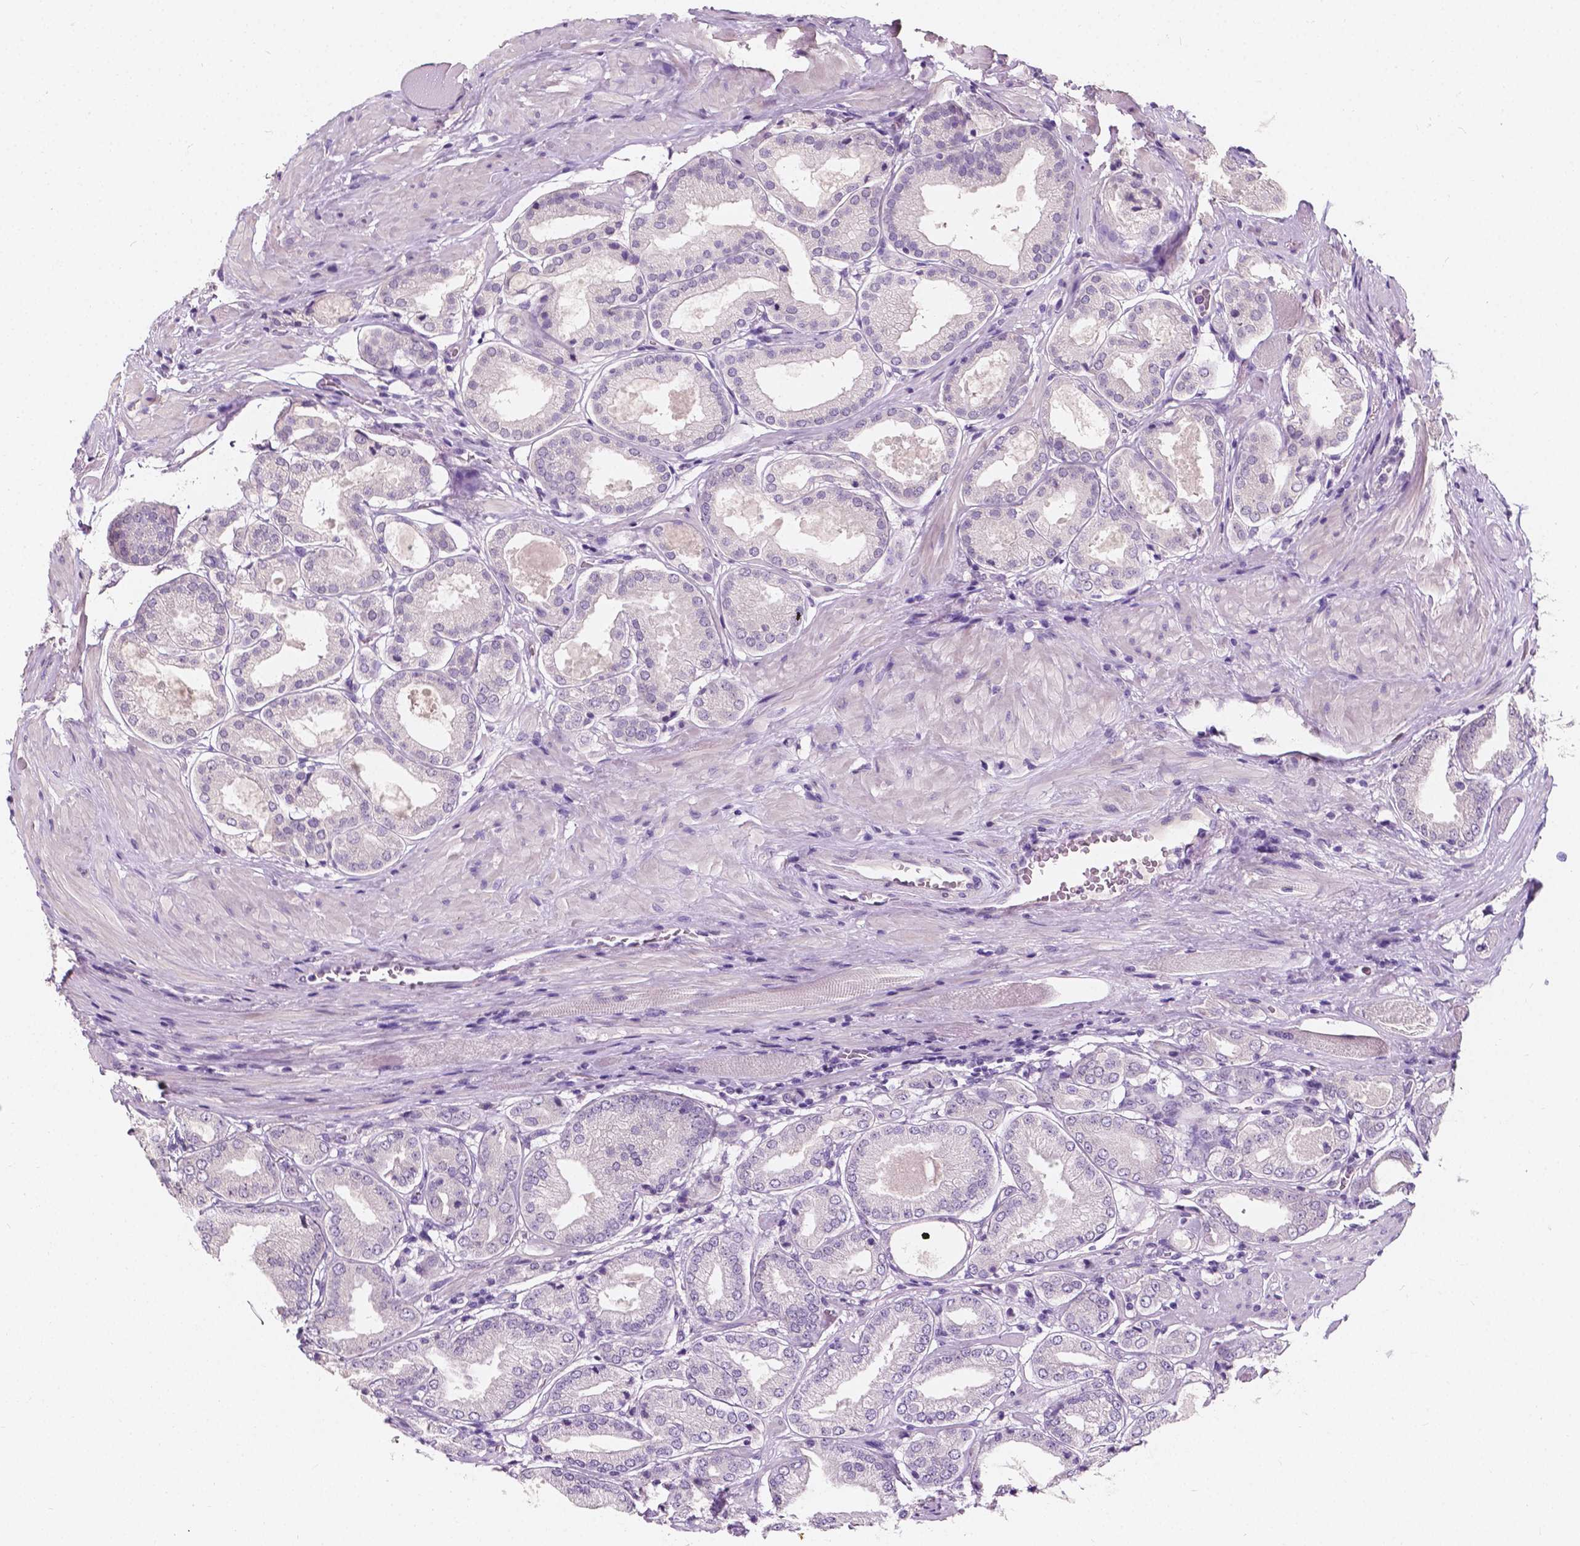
{"staining": {"intensity": "negative", "quantity": "none", "location": "none"}, "tissue": "prostate cancer", "cell_type": "Tumor cells", "image_type": "cancer", "snomed": [{"axis": "morphology", "description": "Adenocarcinoma, NOS"}, {"axis": "topography", "description": "Prostate"}], "caption": "DAB (3,3'-diaminobenzidine) immunohistochemical staining of prostate adenocarcinoma shows no significant positivity in tumor cells. (DAB immunohistochemistry with hematoxylin counter stain).", "gene": "TAL1", "patient": {"sex": "male", "age": 63}}